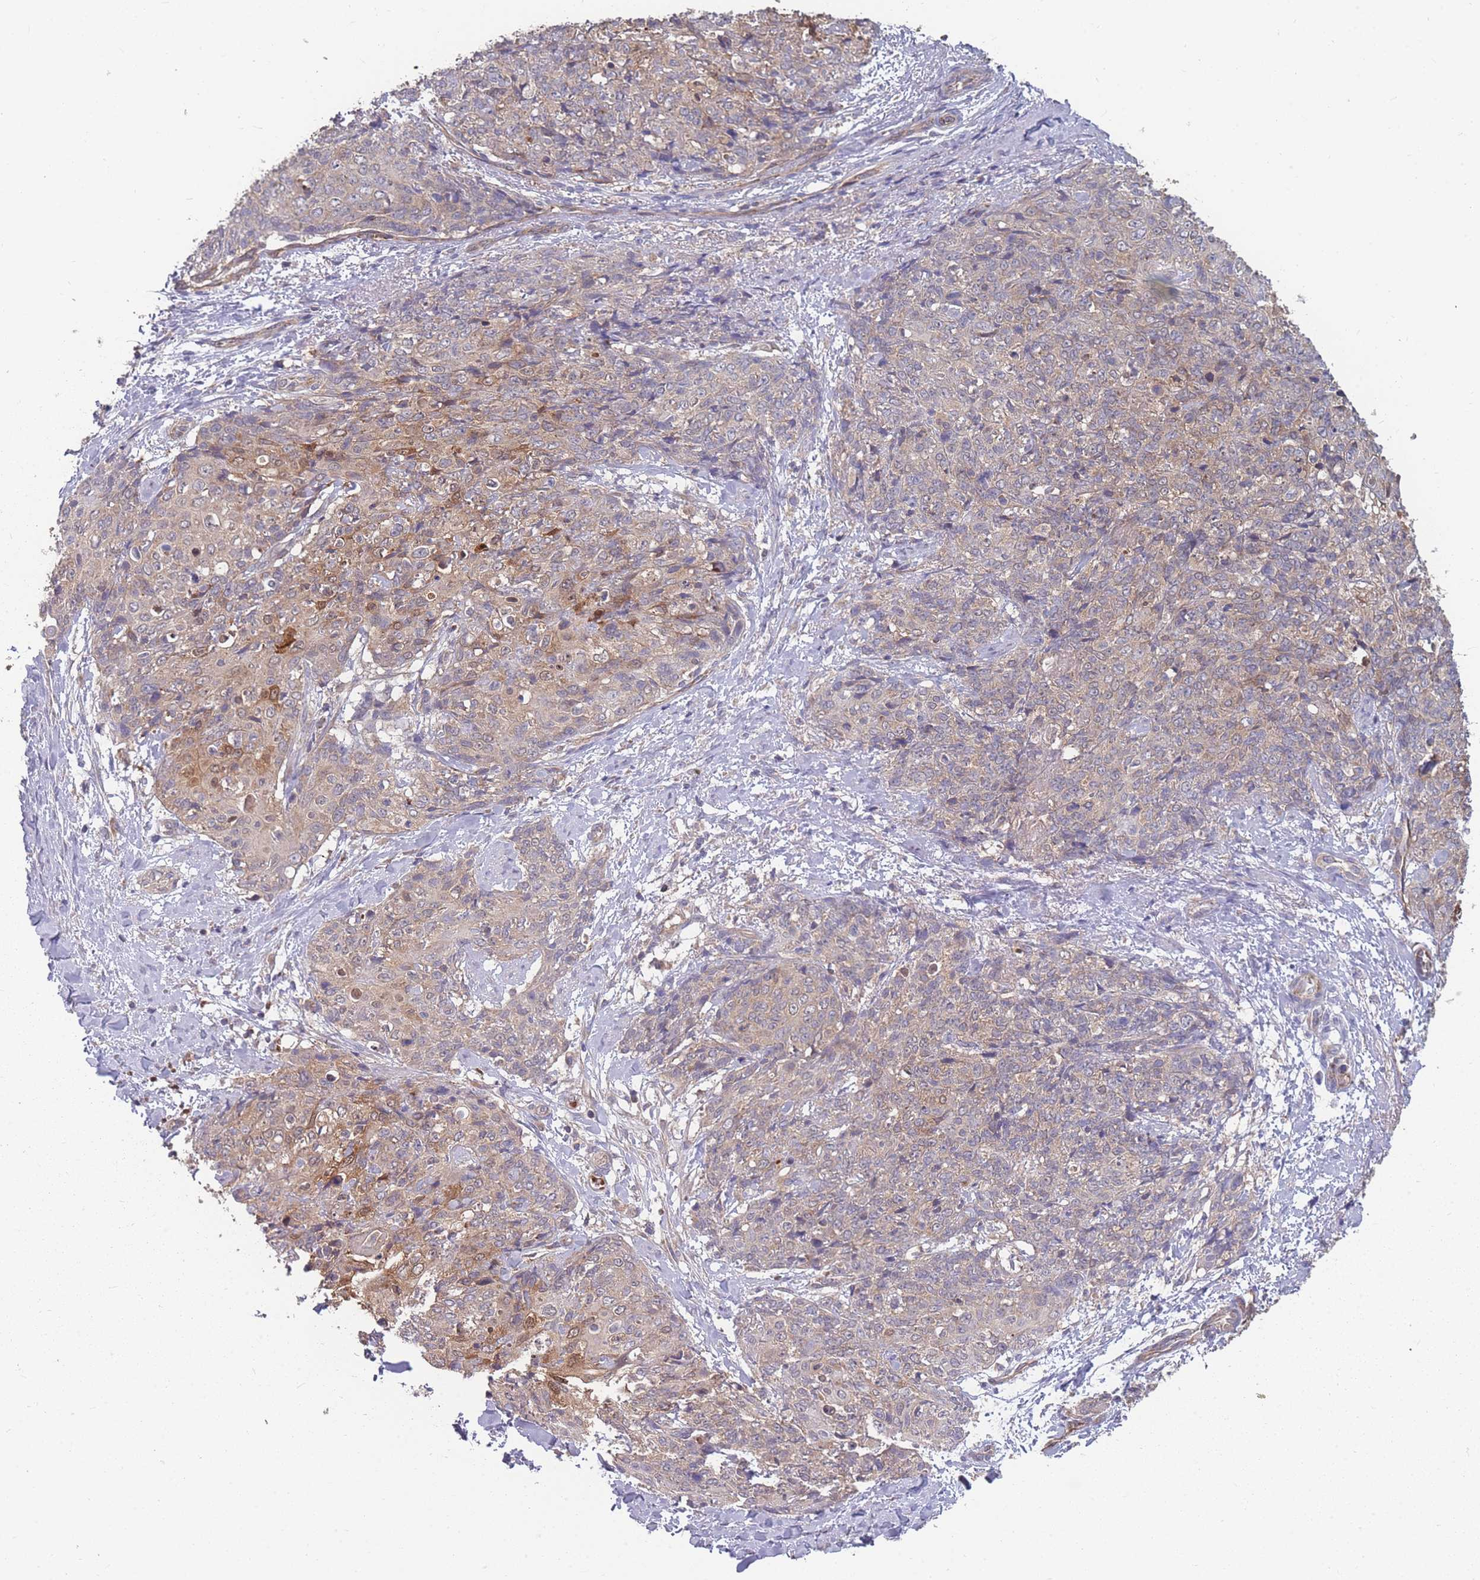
{"staining": {"intensity": "weak", "quantity": "25%-75%", "location": "cytoplasmic/membranous"}, "tissue": "skin cancer", "cell_type": "Tumor cells", "image_type": "cancer", "snomed": [{"axis": "morphology", "description": "Squamous cell carcinoma, NOS"}, {"axis": "topography", "description": "Skin"}, {"axis": "topography", "description": "Vulva"}], "caption": "Immunohistochemical staining of human skin cancer displays weak cytoplasmic/membranous protein staining in approximately 25%-75% of tumor cells.", "gene": "SLC35B4", "patient": {"sex": "female", "age": 85}}